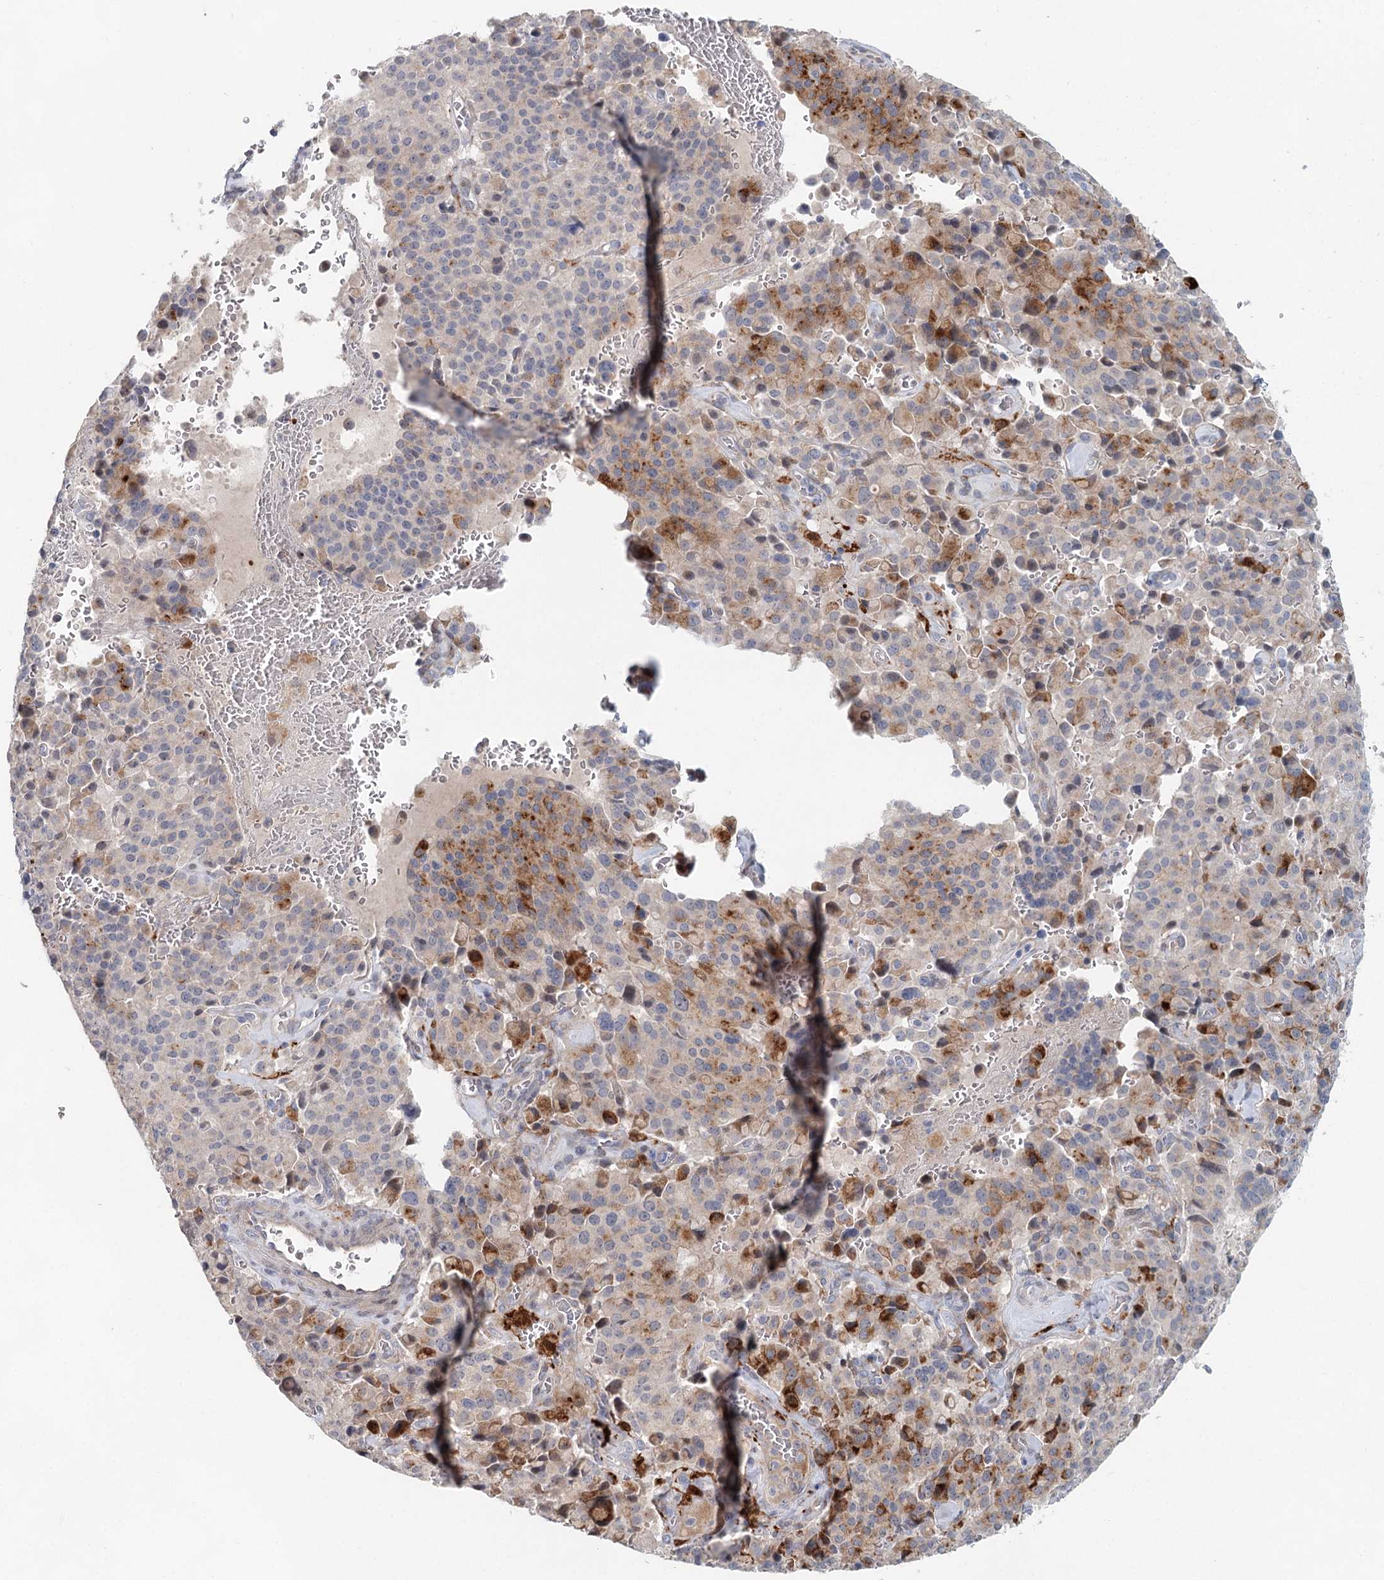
{"staining": {"intensity": "moderate", "quantity": "25%-75%", "location": "cytoplasmic/membranous"}, "tissue": "pancreatic cancer", "cell_type": "Tumor cells", "image_type": "cancer", "snomed": [{"axis": "morphology", "description": "Adenocarcinoma, NOS"}, {"axis": "topography", "description": "Pancreas"}], "caption": "Brown immunohistochemical staining in human pancreatic adenocarcinoma exhibits moderate cytoplasmic/membranous positivity in about 25%-75% of tumor cells. (DAB IHC with brightfield microscopy, high magnification).", "gene": "SLC19A3", "patient": {"sex": "male", "age": 65}}